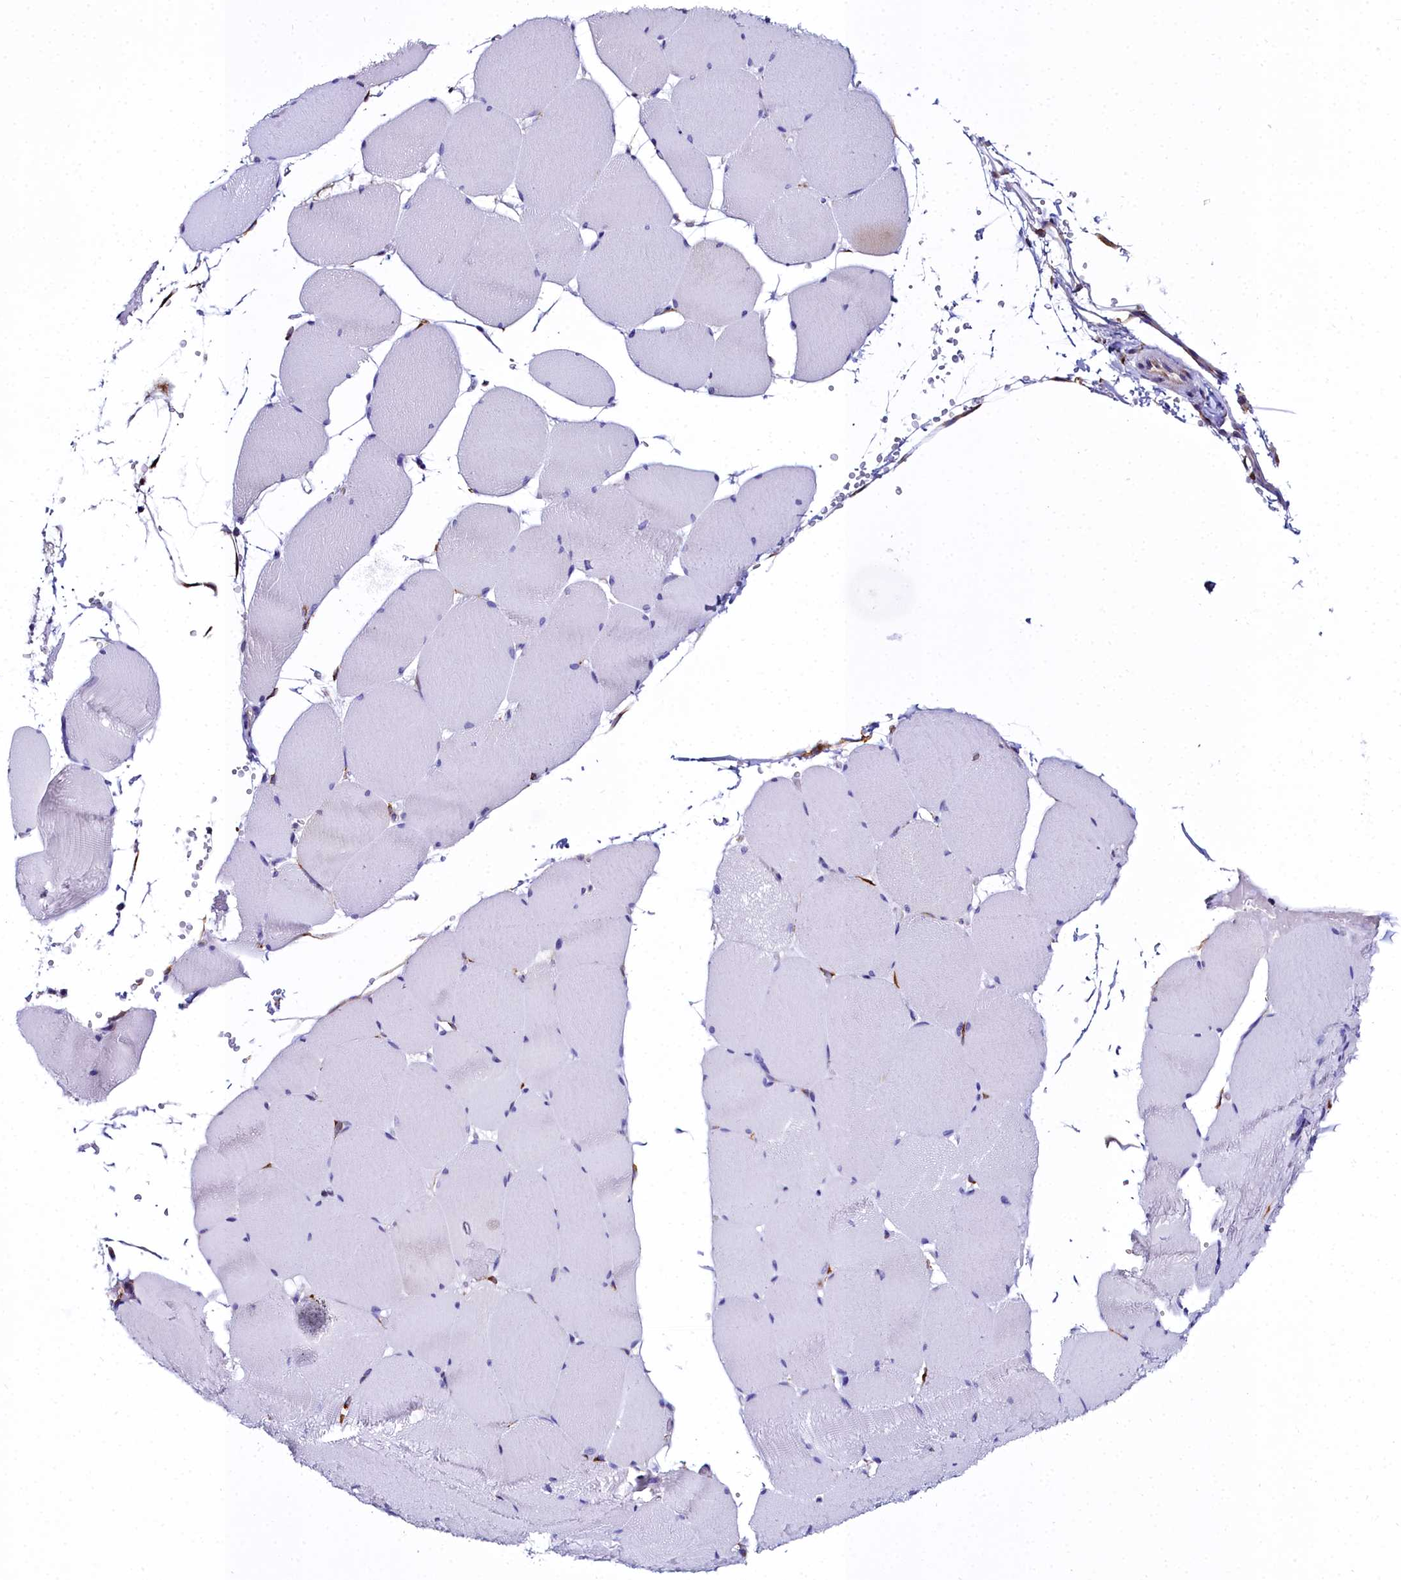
{"staining": {"intensity": "negative", "quantity": "none", "location": "none"}, "tissue": "skeletal muscle", "cell_type": "Myocytes", "image_type": "normal", "snomed": [{"axis": "morphology", "description": "Normal tissue, NOS"}, {"axis": "topography", "description": "Skeletal muscle"}, {"axis": "topography", "description": "Head-Neck"}], "caption": "Myocytes are negative for brown protein staining in normal skeletal muscle. (DAB immunohistochemistry (IHC), high magnification).", "gene": "TXNDC5", "patient": {"sex": "male", "age": 66}}